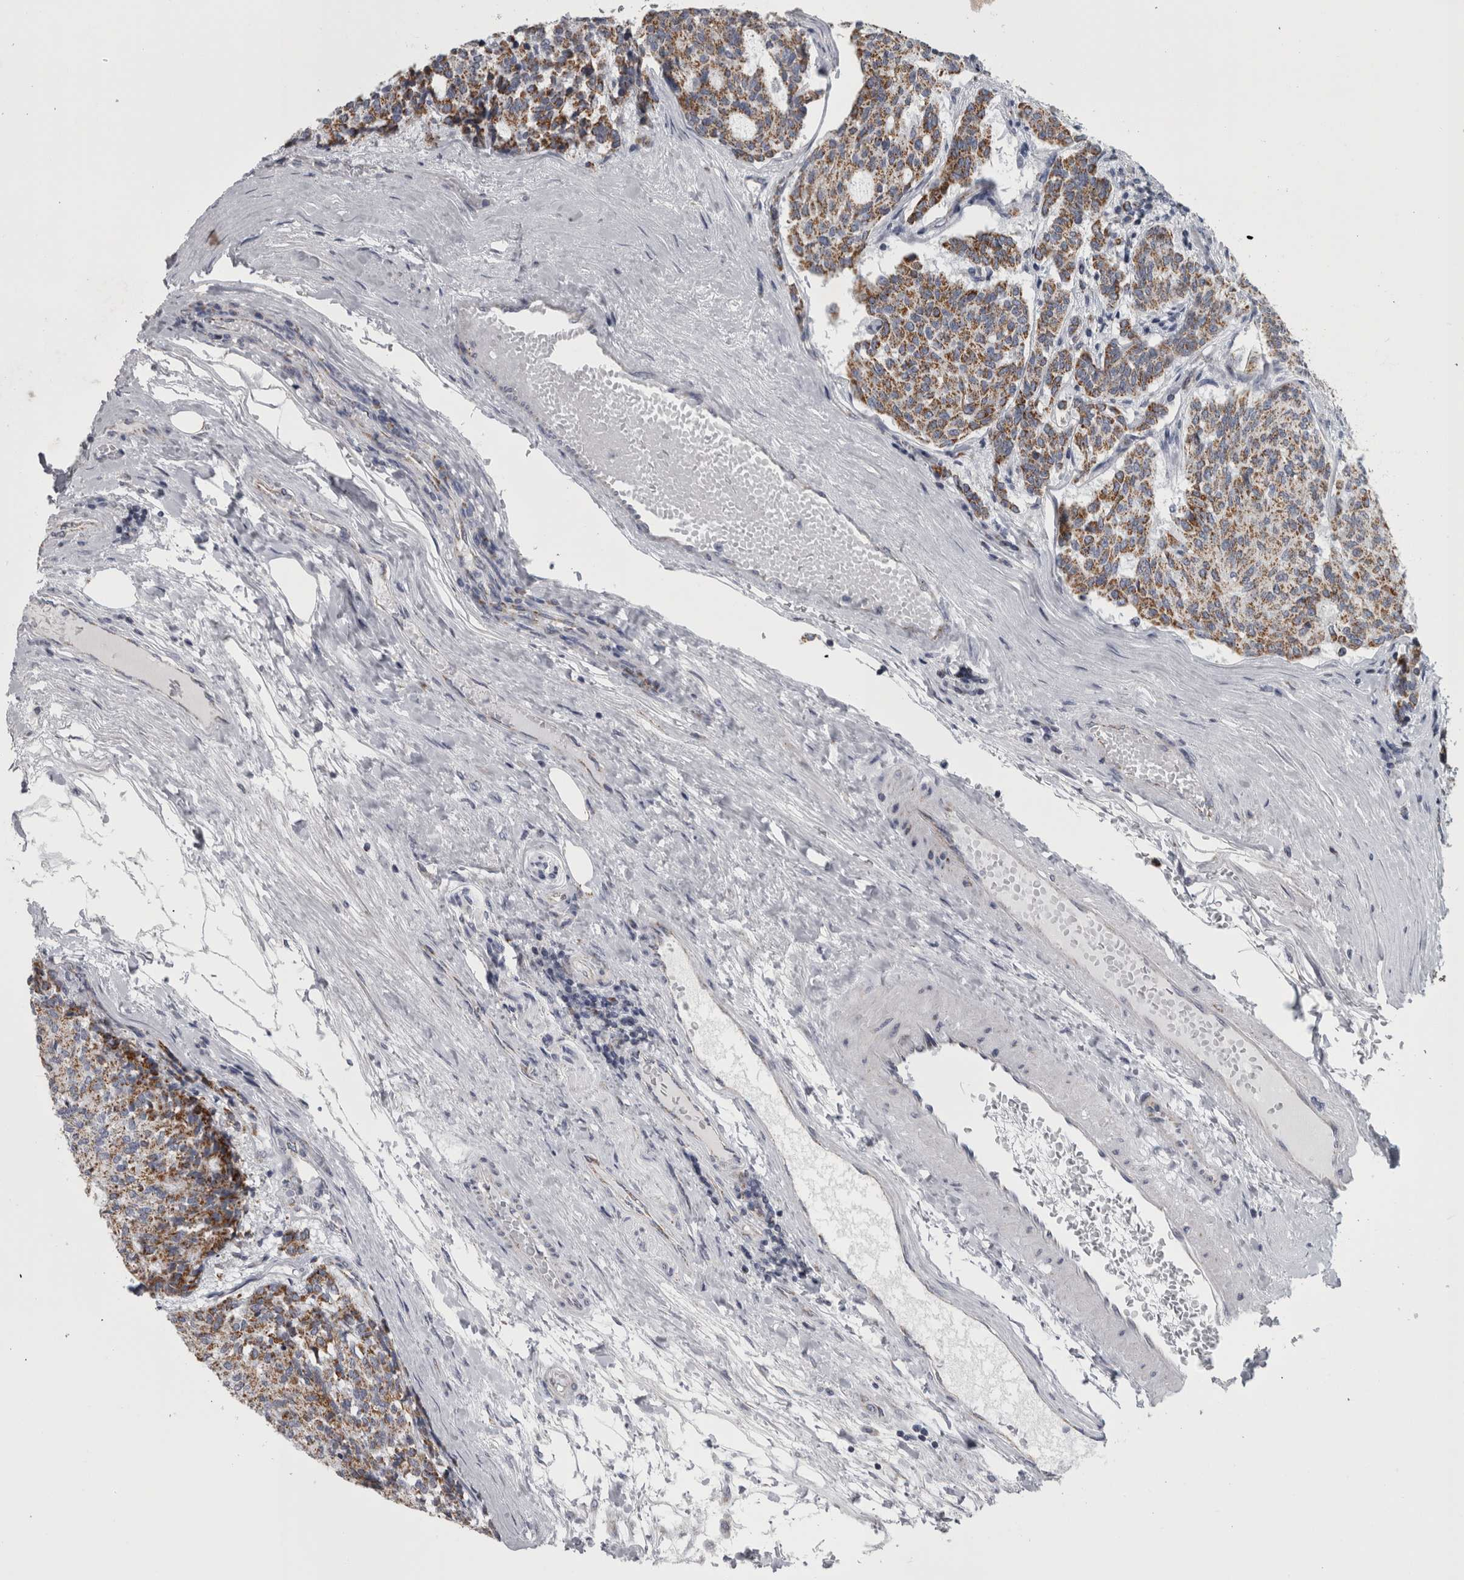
{"staining": {"intensity": "moderate", "quantity": ">75%", "location": "cytoplasmic/membranous"}, "tissue": "carcinoid", "cell_type": "Tumor cells", "image_type": "cancer", "snomed": [{"axis": "morphology", "description": "Carcinoid, malignant, NOS"}, {"axis": "topography", "description": "Pancreas"}], "caption": "Approximately >75% of tumor cells in human carcinoid exhibit moderate cytoplasmic/membranous protein expression as visualized by brown immunohistochemical staining.", "gene": "DBT", "patient": {"sex": "female", "age": 54}}